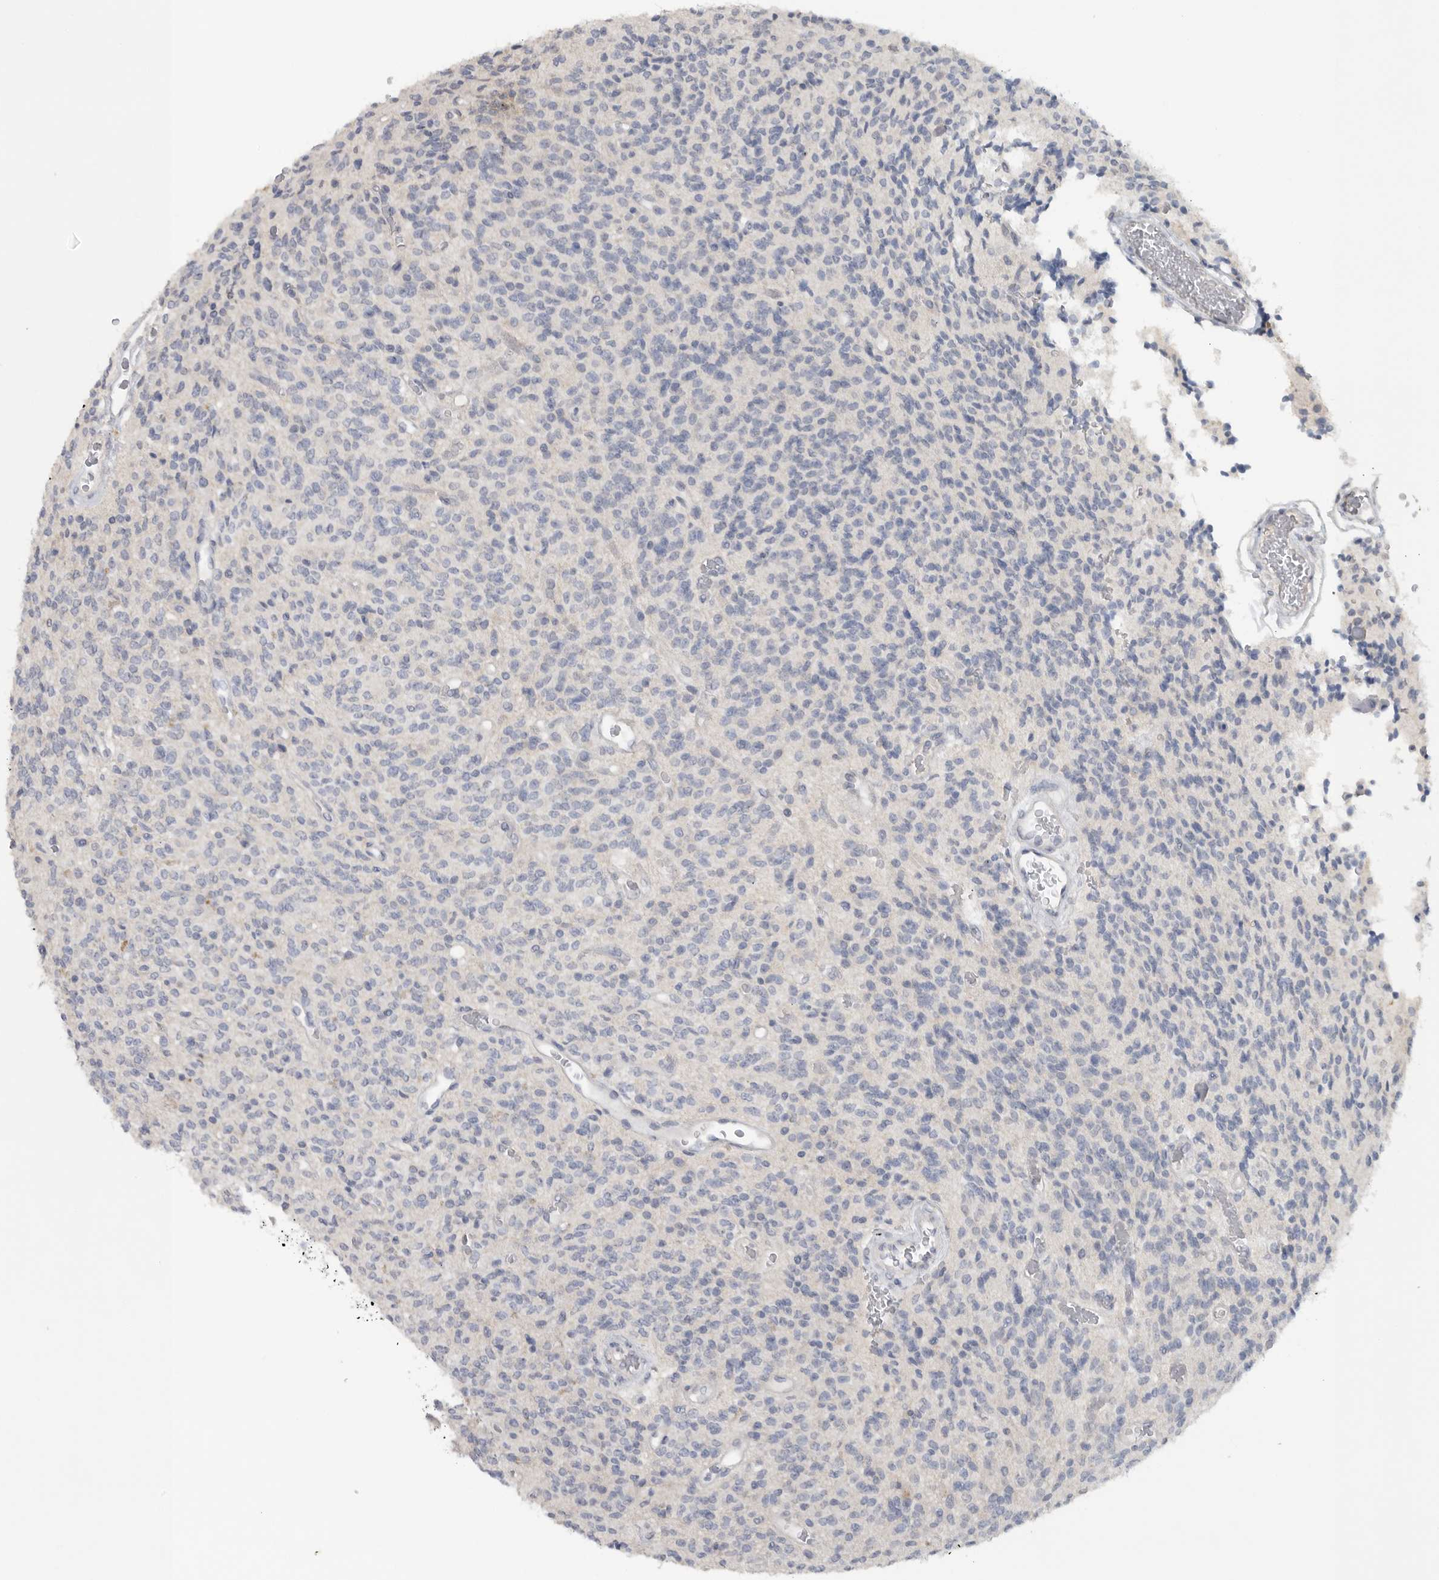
{"staining": {"intensity": "negative", "quantity": "none", "location": "none"}, "tissue": "glioma", "cell_type": "Tumor cells", "image_type": "cancer", "snomed": [{"axis": "morphology", "description": "Glioma, malignant, High grade"}, {"axis": "topography", "description": "Brain"}], "caption": "There is no significant positivity in tumor cells of malignant high-grade glioma.", "gene": "REG4", "patient": {"sex": "male", "age": 34}}